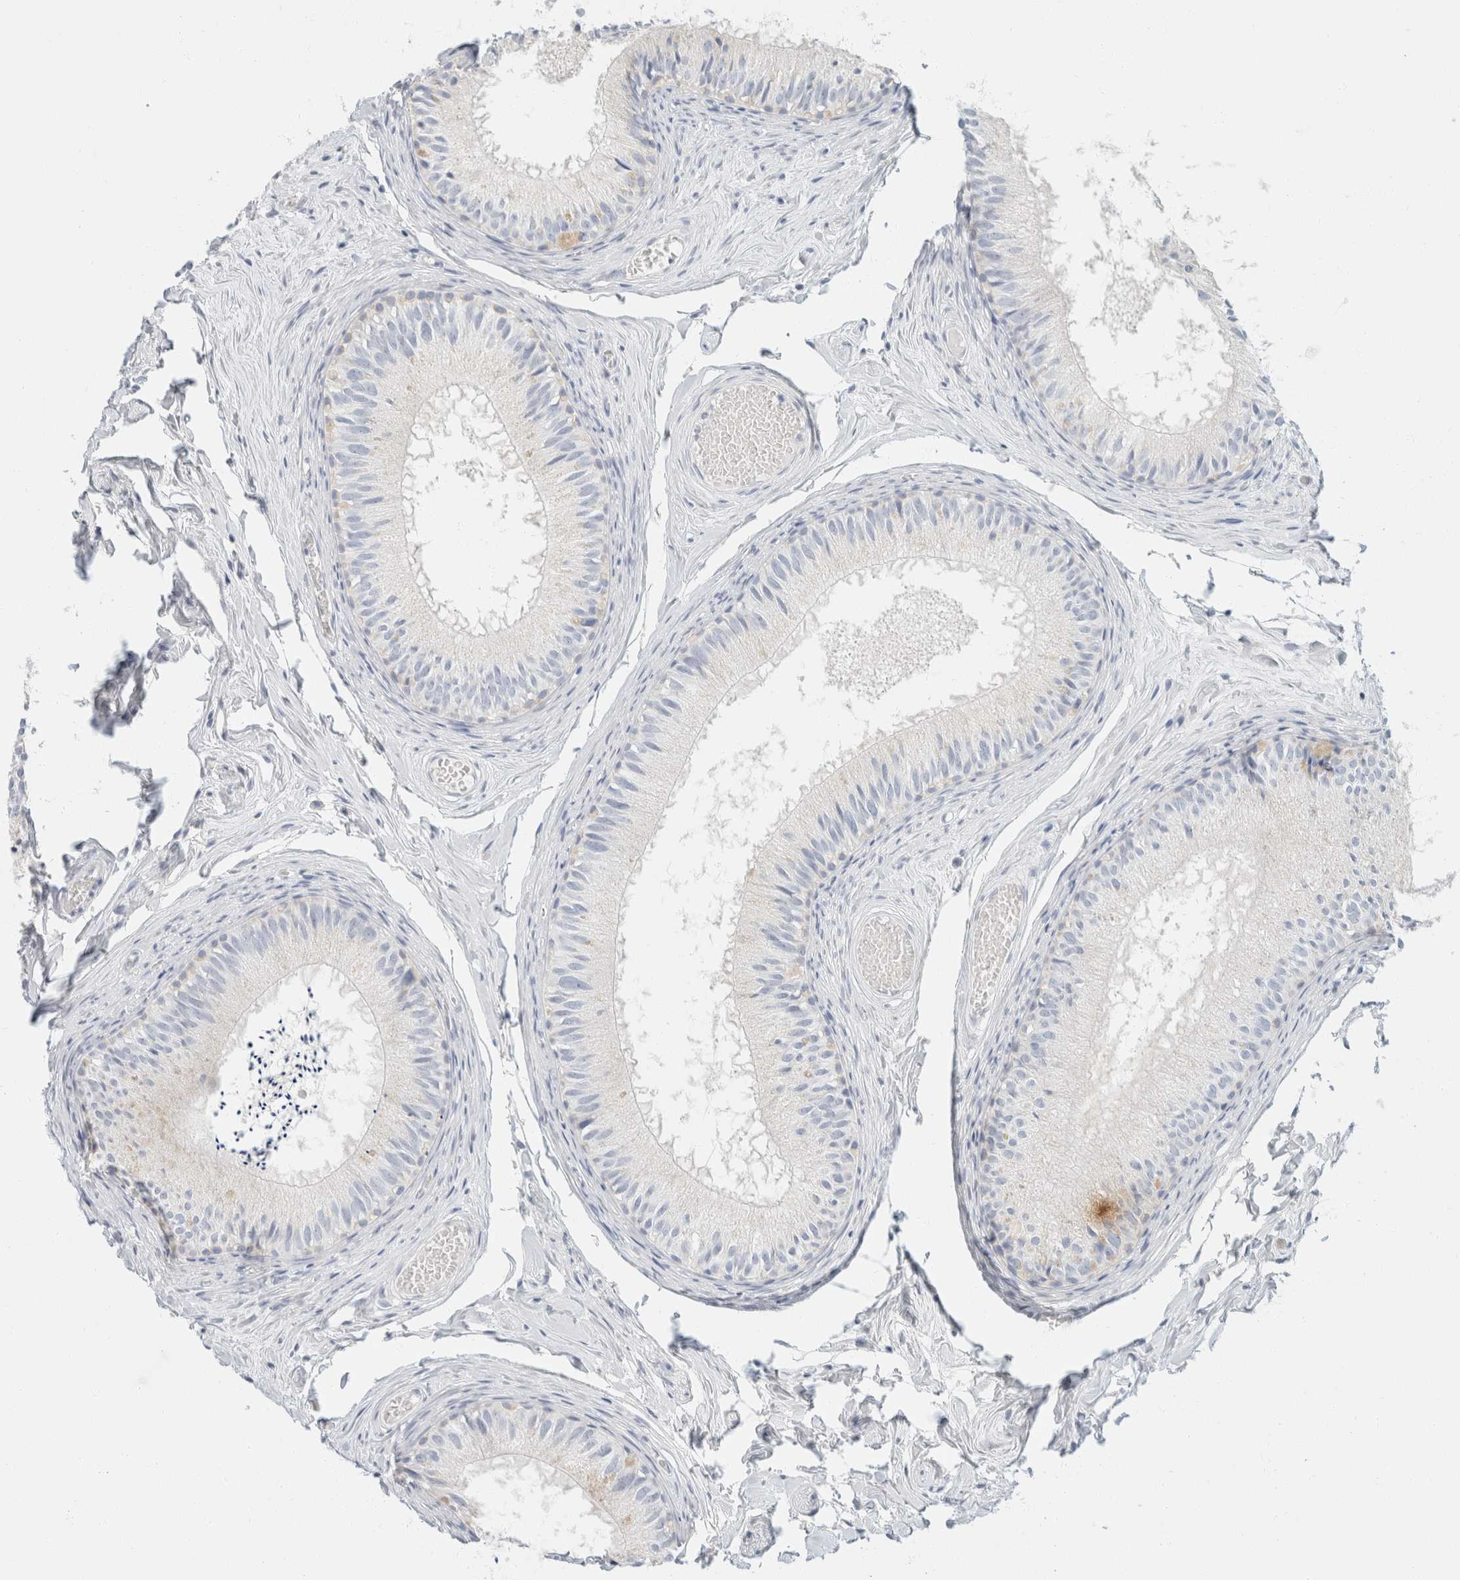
{"staining": {"intensity": "negative", "quantity": "none", "location": "none"}, "tissue": "epididymis", "cell_type": "Glandular cells", "image_type": "normal", "snomed": [{"axis": "morphology", "description": "Normal tissue, NOS"}, {"axis": "topography", "description": "Epididymis"}], "caption": "Immunohistochemical staining of unremarkable human epididymis exhibits no significant positivity in glandular cells. Brightfield microscopy of immunohistochemistry stained with DAB (brown) and hematoxylin (blue), captured at high magnification.", "gene": "KRT20", "patient": {"sex": "male", "age": 46}}